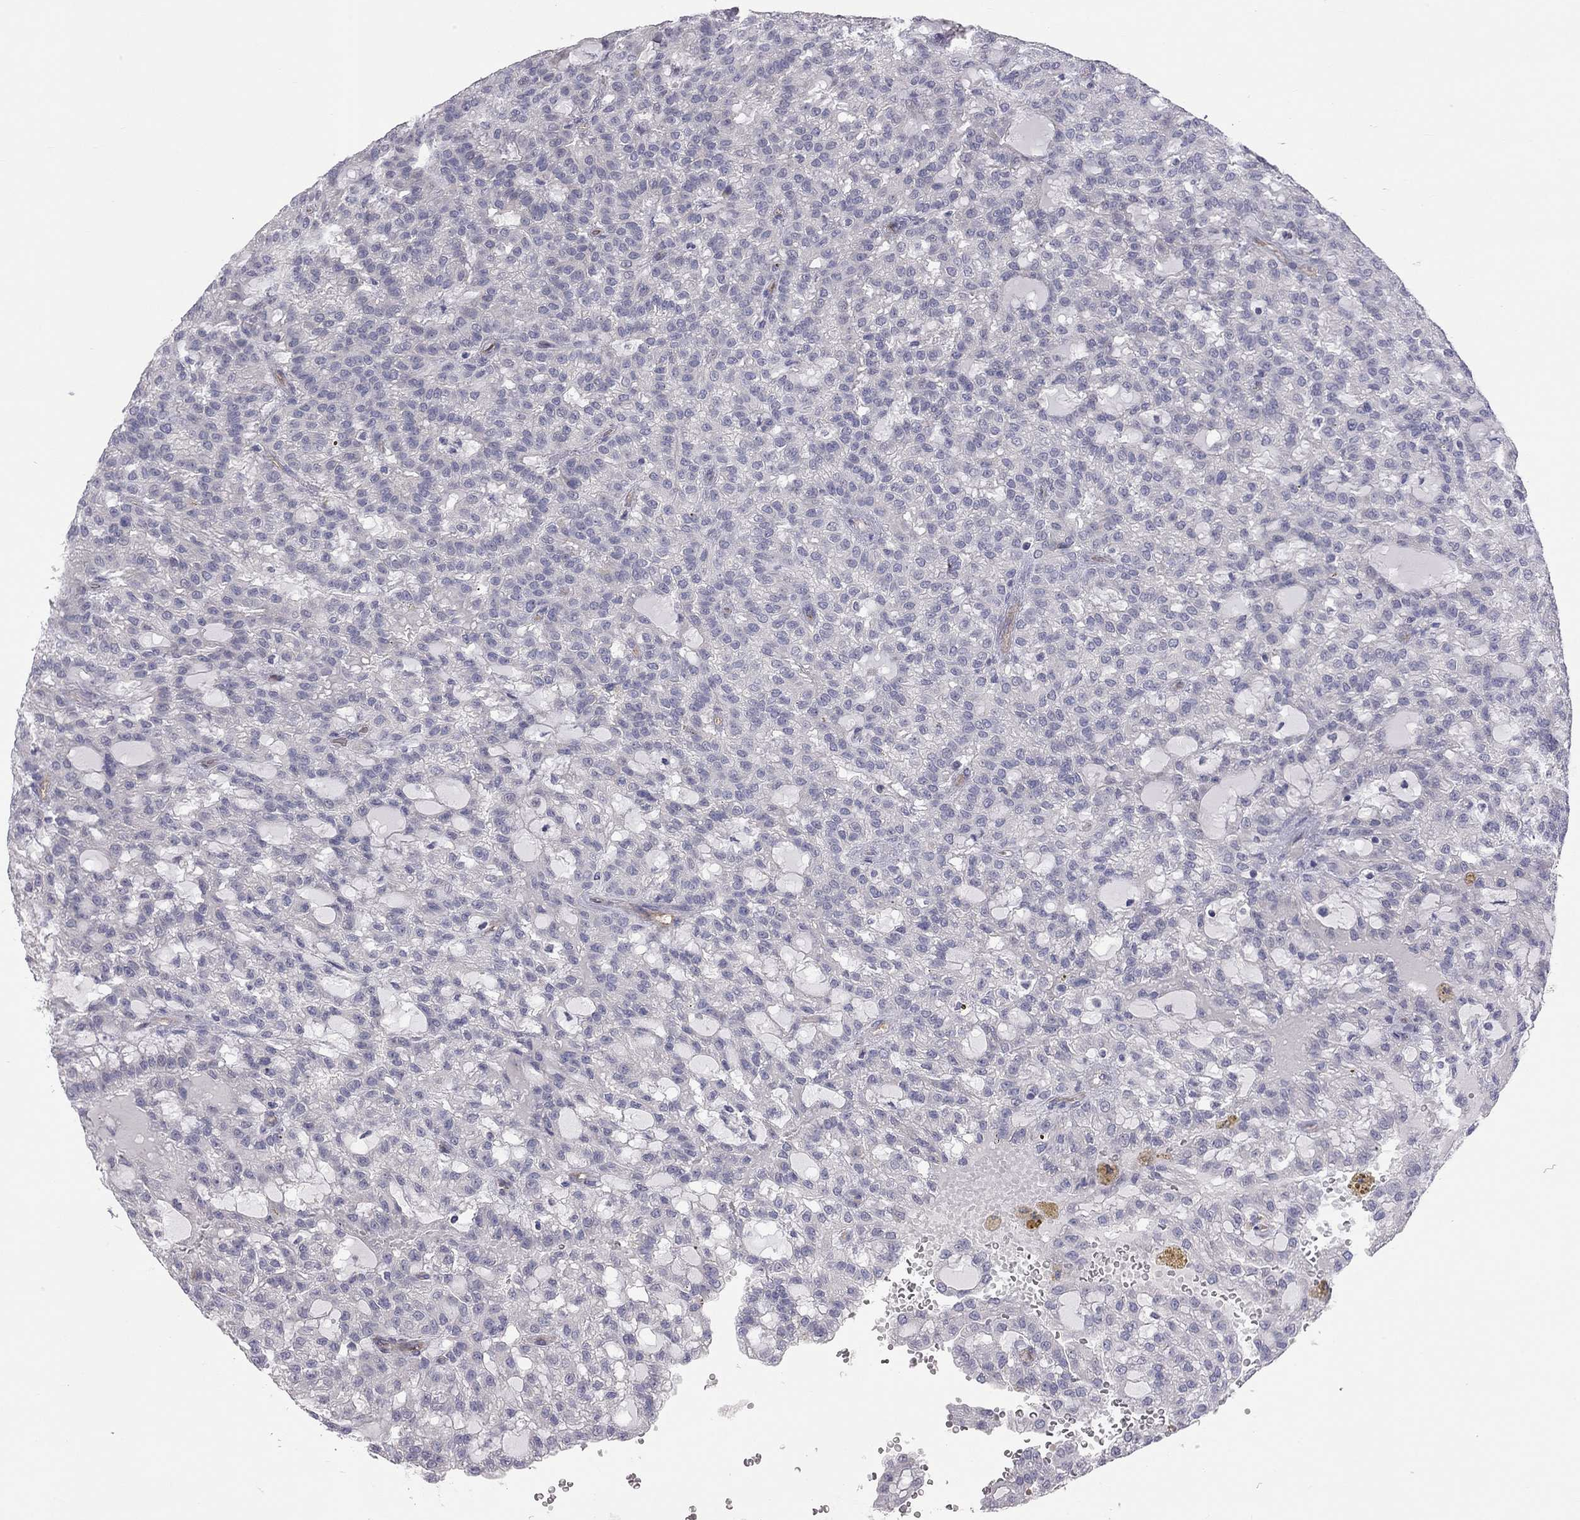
{"staining": {"intensity": "negative", "quantity": "none", "location": "none"}, "tissue": "renal cancer", "cell_type": "Tumor cells", "image_type": "cancer", "snomed": [{"axis": "morphology", "description": "Adenocarcinoma, NOS"}, {"axis": "topography", "description": "Kidney"}], "caption": "DAB immunohistochemical staining of renal cancer (adenocarcinoma) shows no significant expression in tumor cells.", "gene": "GPRC5B", "patient": {"sex": "male", "age": 63}}